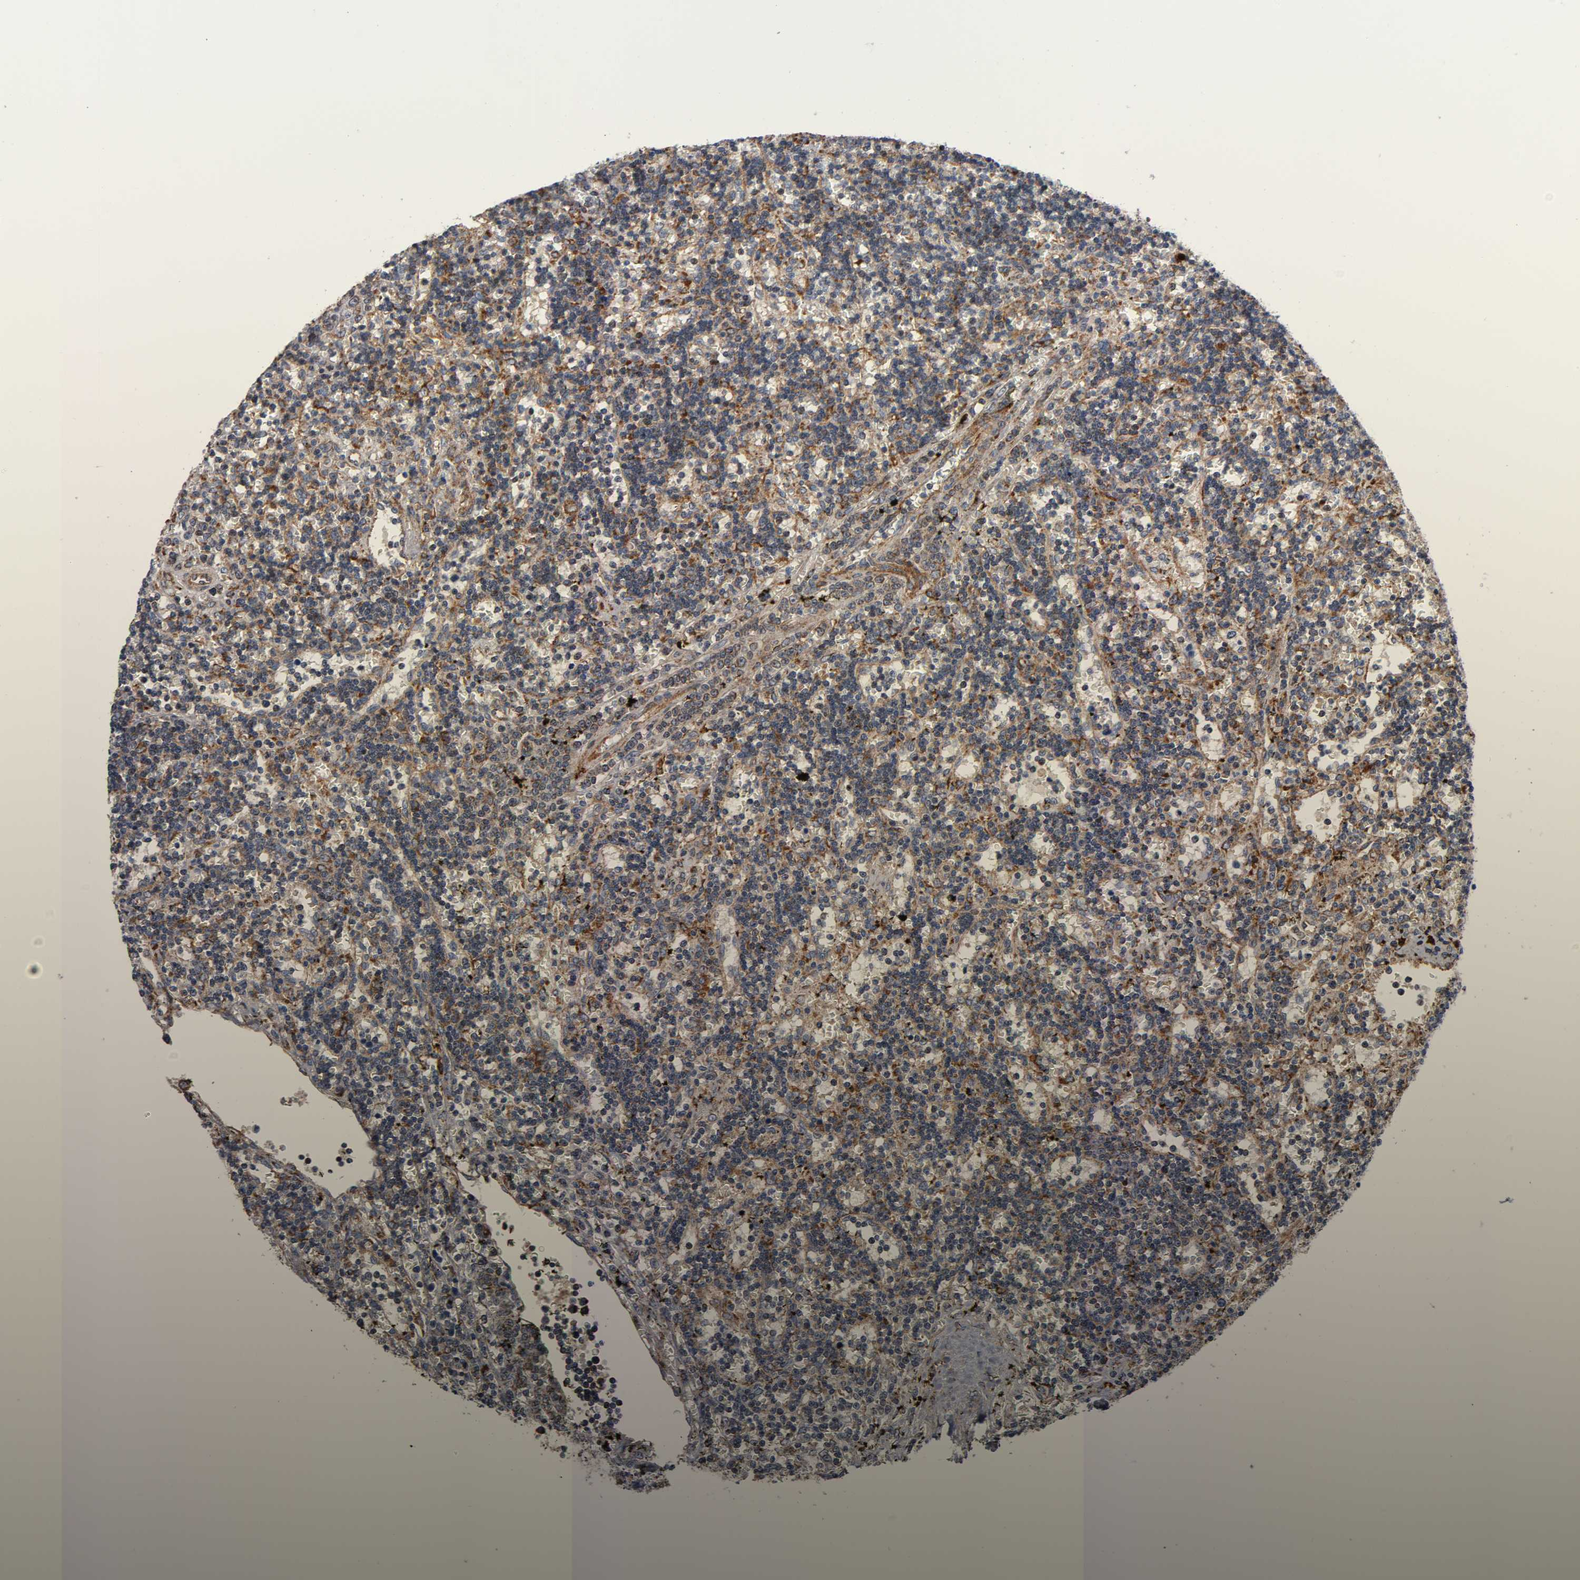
{"staining": {"intensity": "moderate", "quantity": "25%-75%", "location": "cytoplasmic/membranous"}, "tissue": "lymphoma", "cell_type": "Tumor cells", "image_type": "cancer", "snomed": [{"axis": "morphology", "description": "Malignant lymphoma, non-Hodgkin's type, Low grade"}, {"axis": "topography", "description": "Spleen"}], "caption": "The photomicrograph shows a brown stain indicating the presence of a protein in the cytoplasmic/membranous of tumor cells in lymphoma.", "gene": "MAP3K1", "patient": {"sex": "male", "age": 60}}